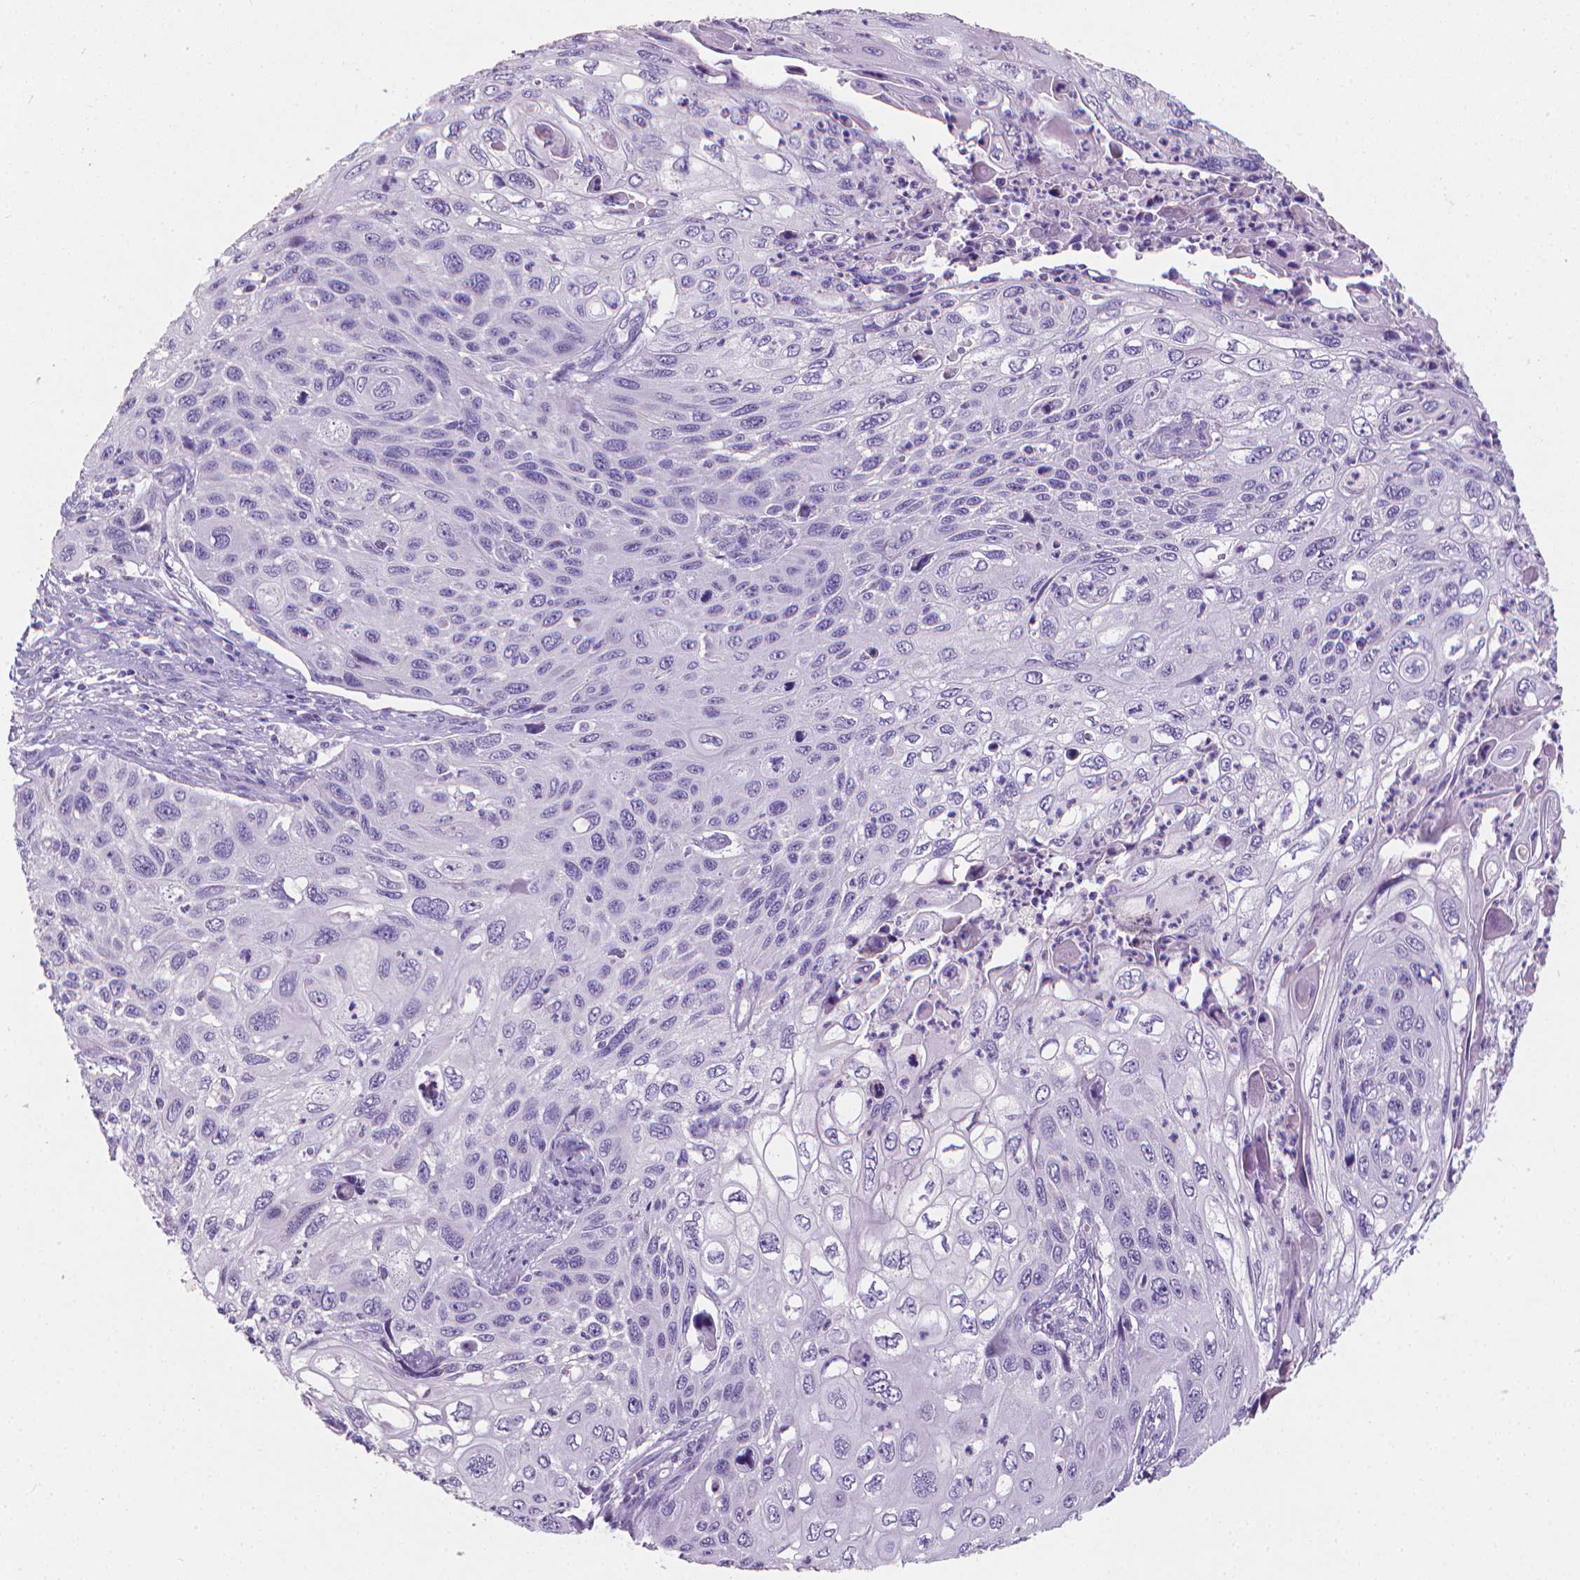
{"staining": {"intensity": "negative", "quantity": "none", "location": "none"}, "tissue": "cervical cancer", "cell_type": "Tumor cells", "image_type": "cancer", "snomed": [{"axis": "morphology", "description": "Squamous cell carcinoma, NOS"}, {"axis": "topography", "description": "Cervix"}], "caption": "Protein analysis of squamous cell carcinoma (cervical) demonstrates no significant staining in tumor cells.", "gene": "XPNPEP2", "patient": {"sex": "female", "age": 70}}